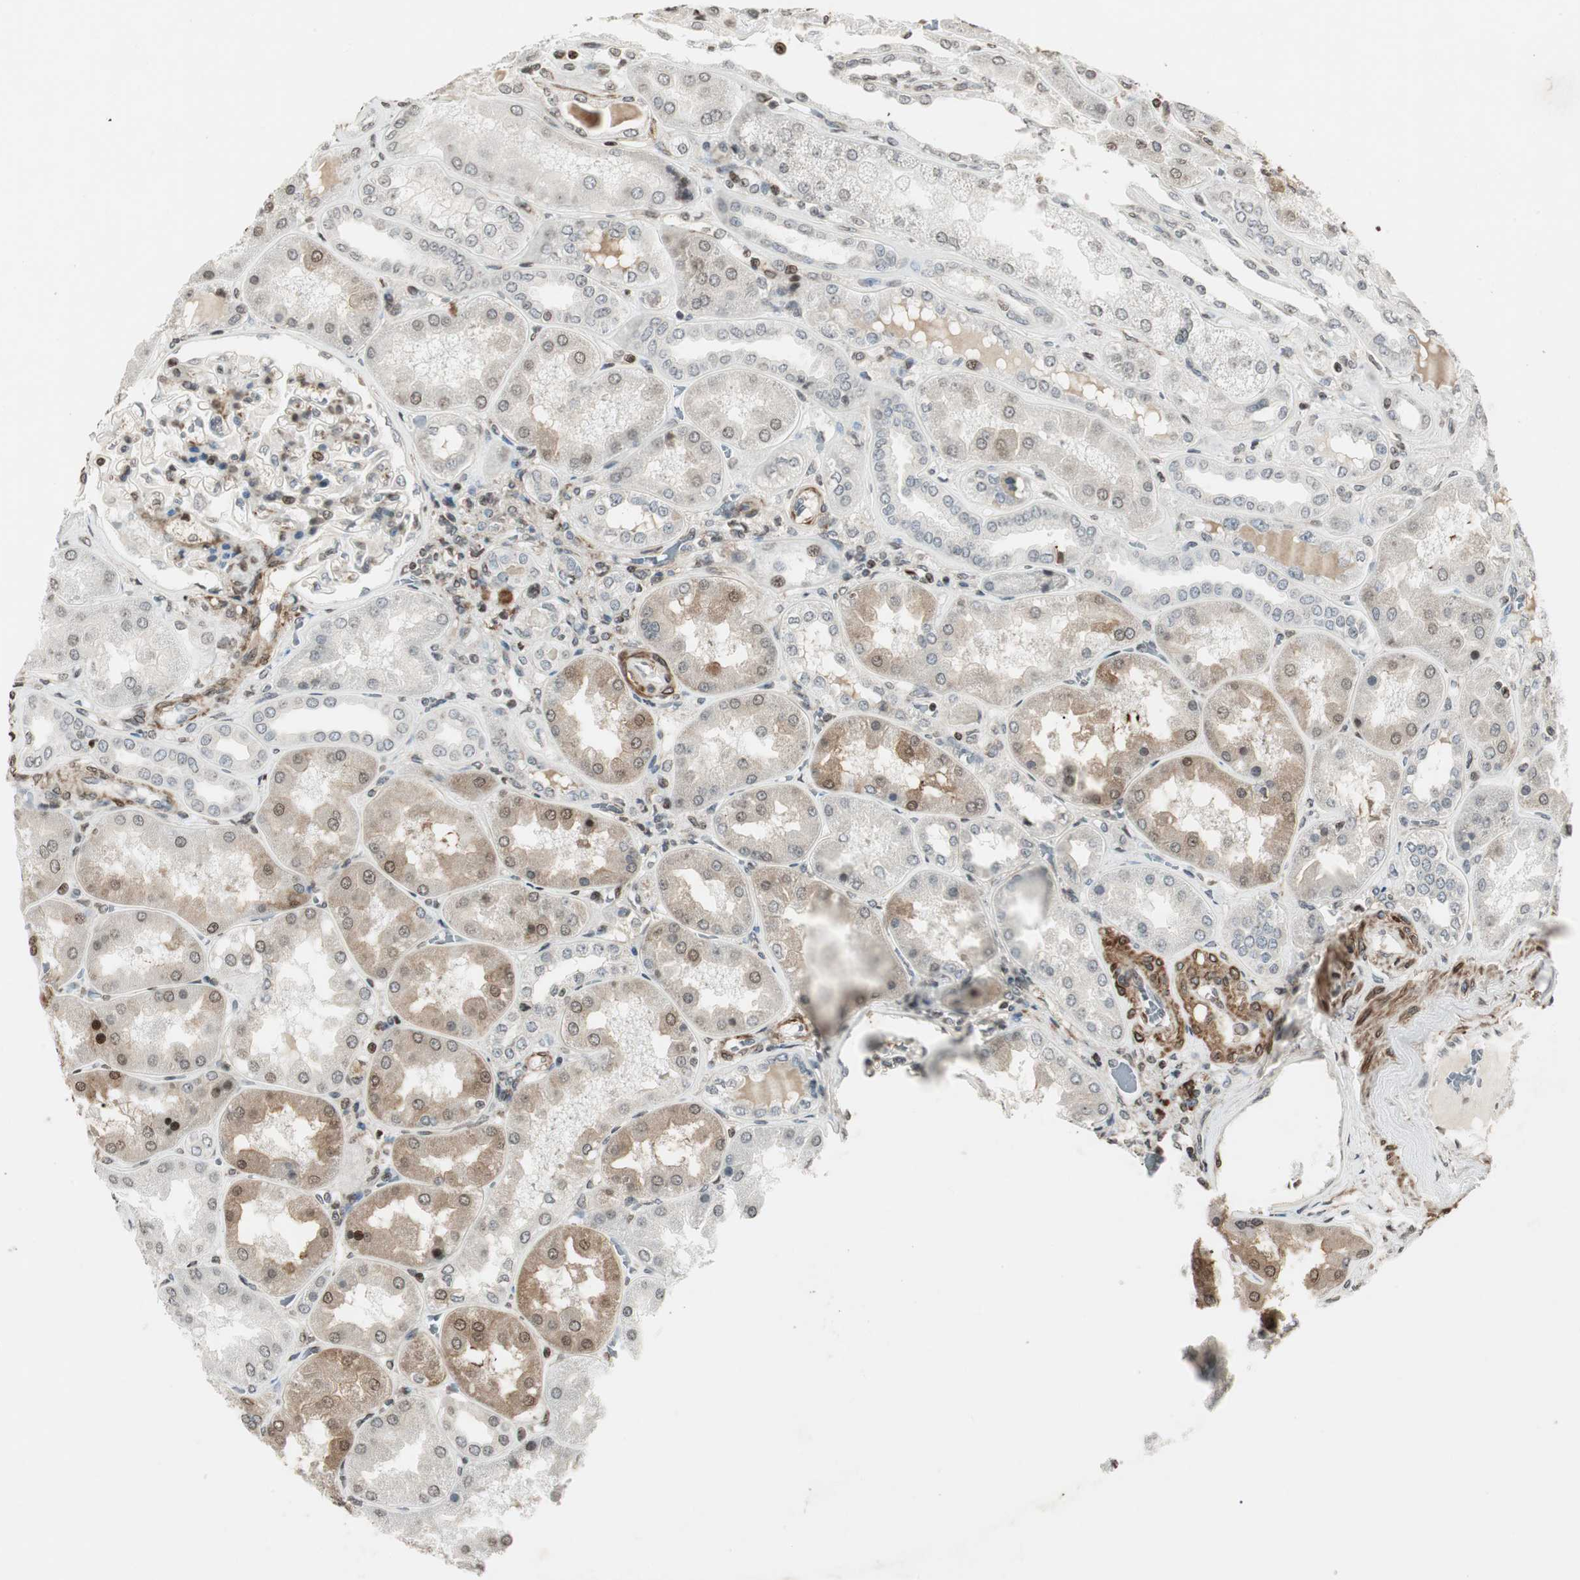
{"staining": {"intensity": "weak", "quantity": ">75%", "location": "nuclear"}, "tissue": "kidney", "cell_type": "Cells in glomeruli", "image_type": "normal", "snomed": [{"axis": "morphology", "description": "Normal tissue, NOS"}, {"axis": "topography", "description": "Kidney"}], "caption": "Human kidney stained with a brown dye exhibits weak nuclear positive positivity in approximately >75% of cells in glomeruli.", "gene": "PRKG1", "patient": {"sex": "female", "age": 56}}